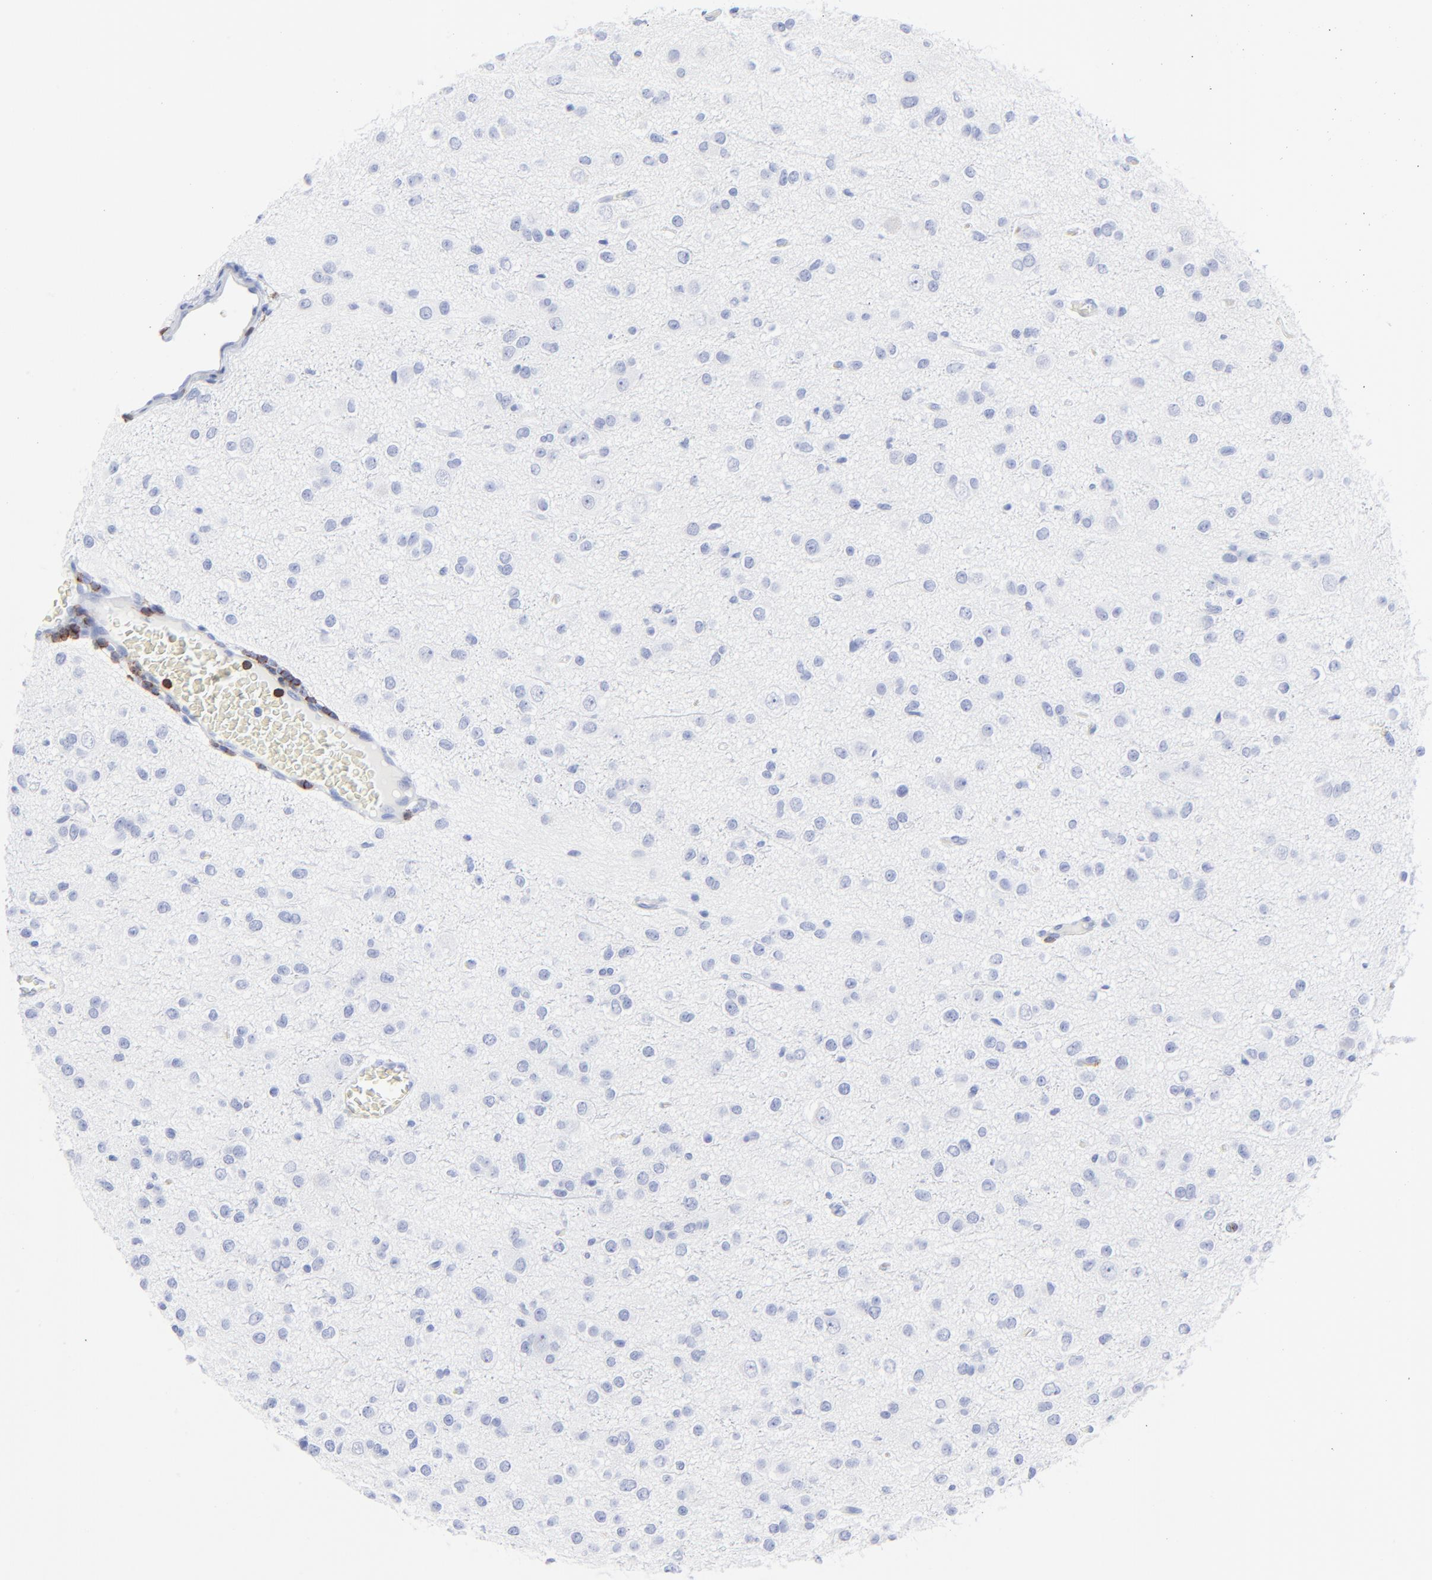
{"staining": {"intensity": "negative", "quantity": "none", "location": "none"}, "tissue": "glioma", "cell_type": "Tumor cells", "image_type": "cancer", "snomed": [{"axis": "morphology", "description": "Glioma, malignant, Low grade"}, {"axis": "topography", "description": "Brain"}], "caption": "Tumor cells show no significant protein positivity in glioma.", "gene": "LCK", "patient": {"sex": "male", "age": 42}}